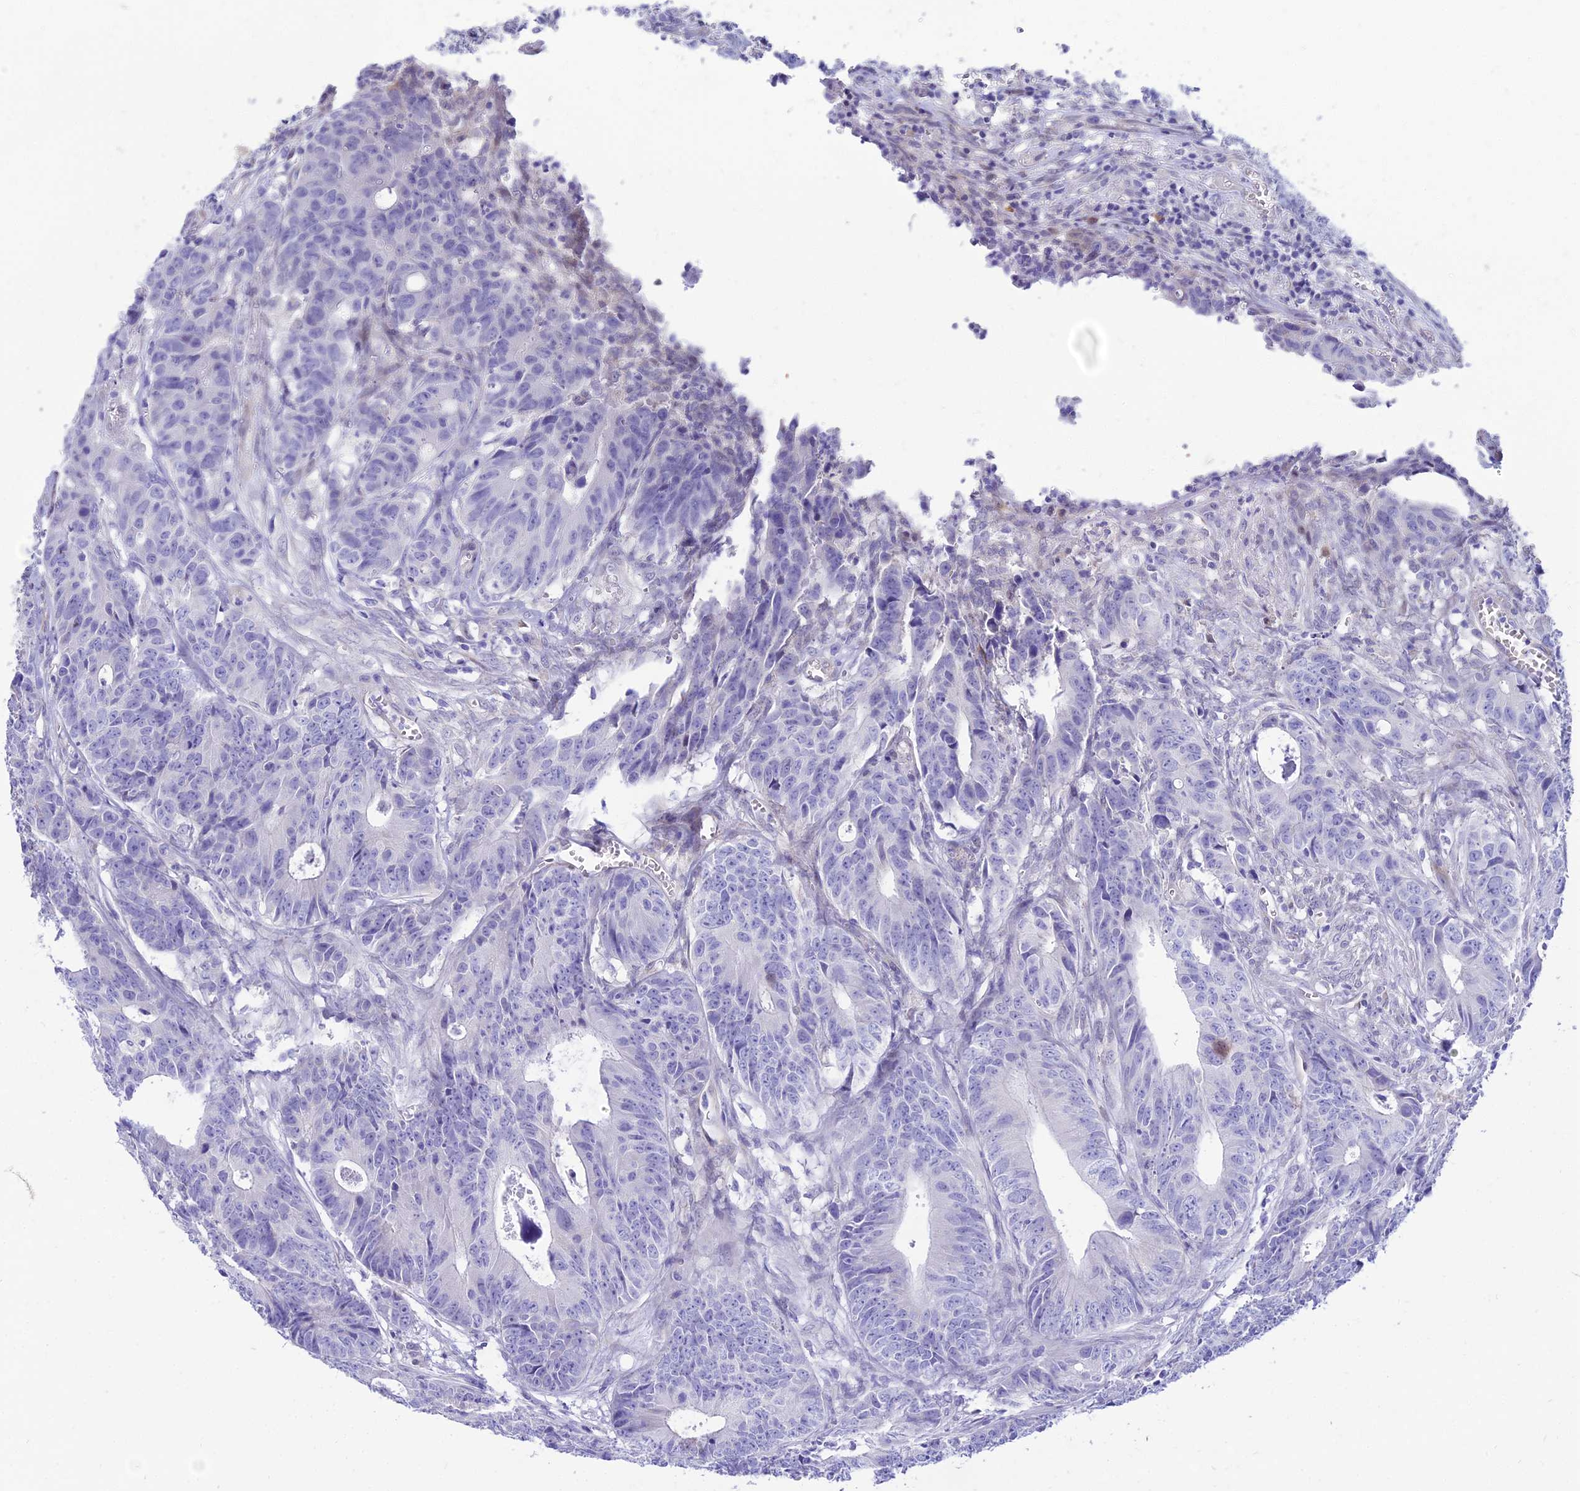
{"staining": {"intensity": "negative", "quantity": "none", "location": "none"}, "tissue": "colorectal cancer", "cell_type": "Tumor cells", "image_type": "cancer", "snomed": [{"axis": "morphology", "description": "Adenocarcinoma, NOS"}, {"axis": "topography", "description": "Colon"}], "caption": "Human colorectal cancer (adenocarcinoma) stained for a protein using immunohistochemistry (IHC) displays no staining in tumor cells.", "gene": "TAC3", "patient": {"sex": "female", "age": 57}}